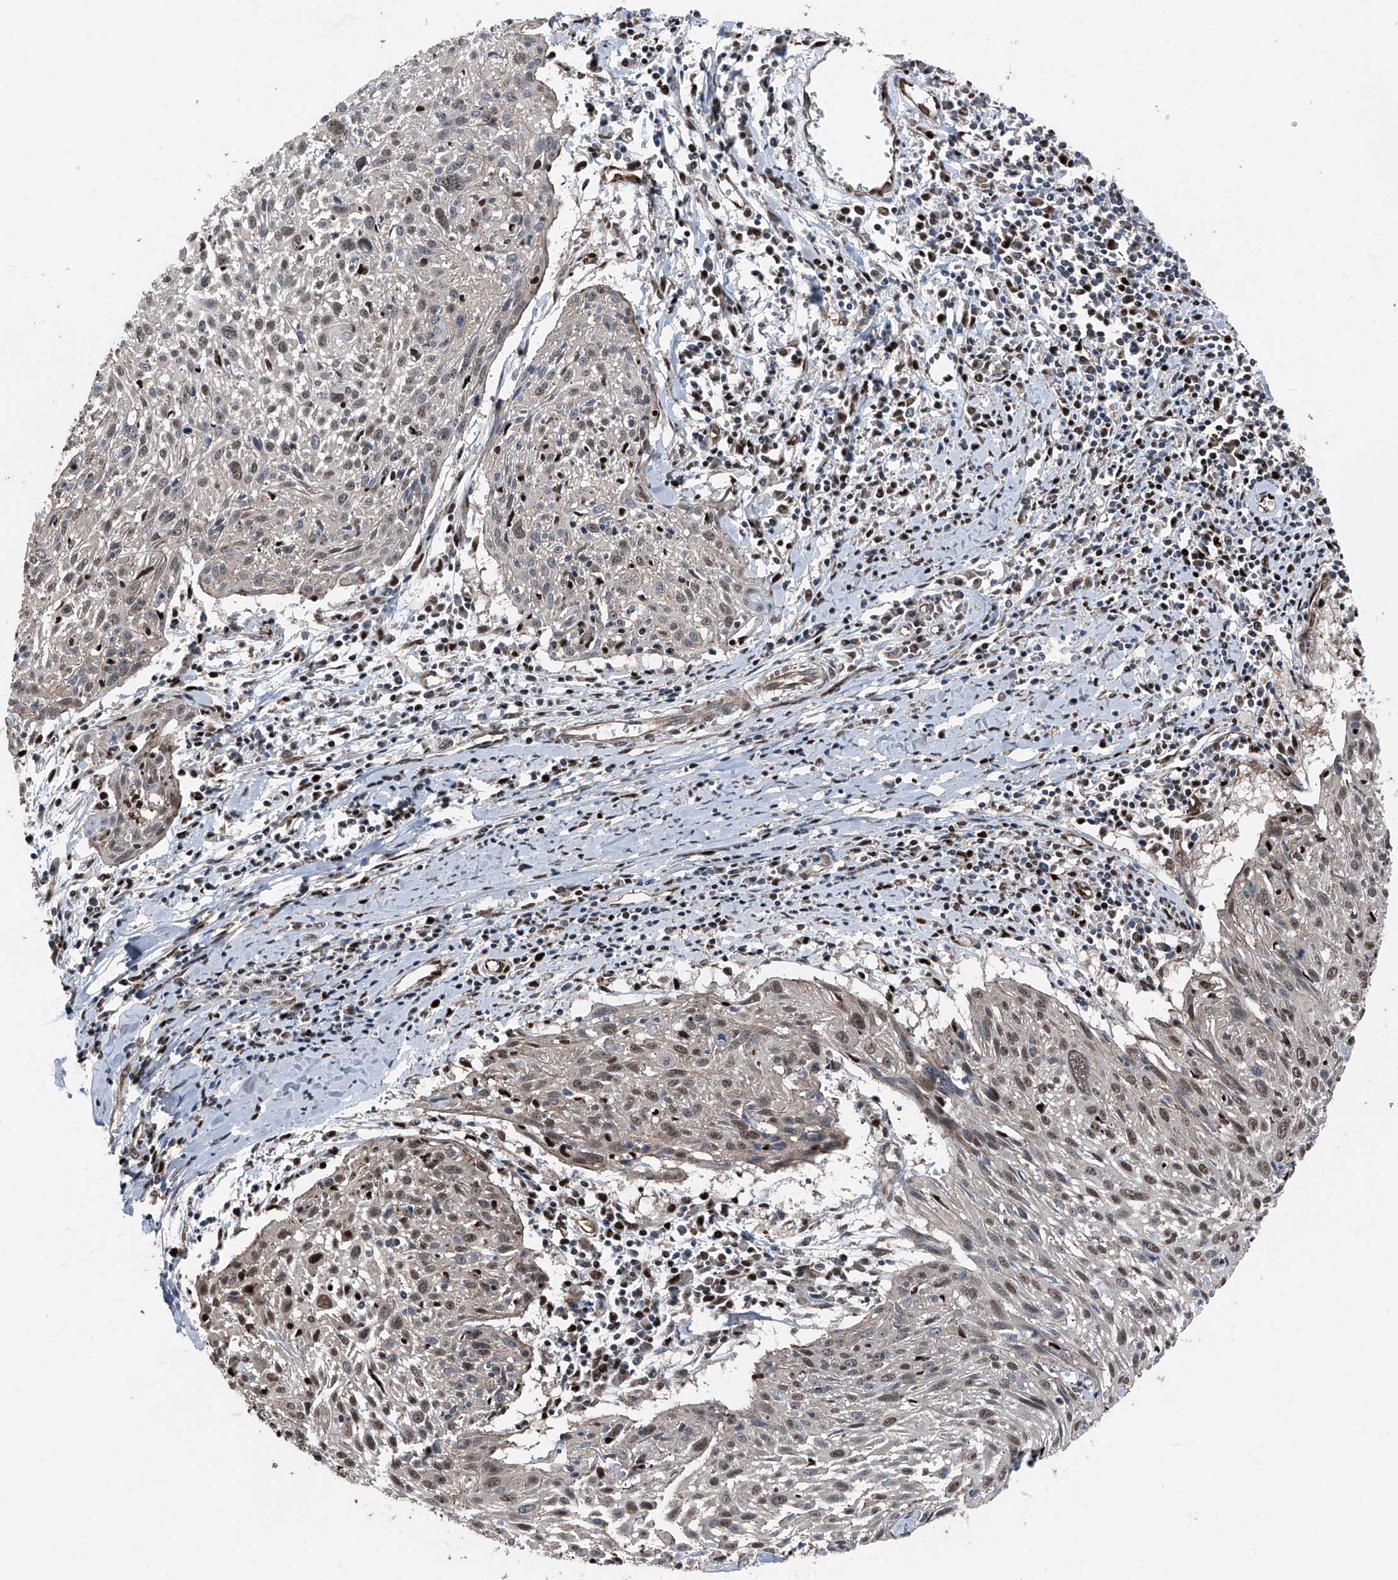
{"staining": {"intensity": "weak", "quantity": "25%-75%", "location": "nuclear"}, "tissue": "cervical cancer", "cell_type": "Tumor cells", "image_type": "cancer", "snomed": [{"axis": "morphology", "description": "Squamous cell carcinoma, NOS"}, {"axis": "topography", "description": "Cervix"}], "caption": "Human cervical cancer stained with a brown dye exhibits weak nuclear positive staining in about 25%-75% of tumor cells.", "gene": "FKBP5", "patient": {"sex": "female", "age": 51}}